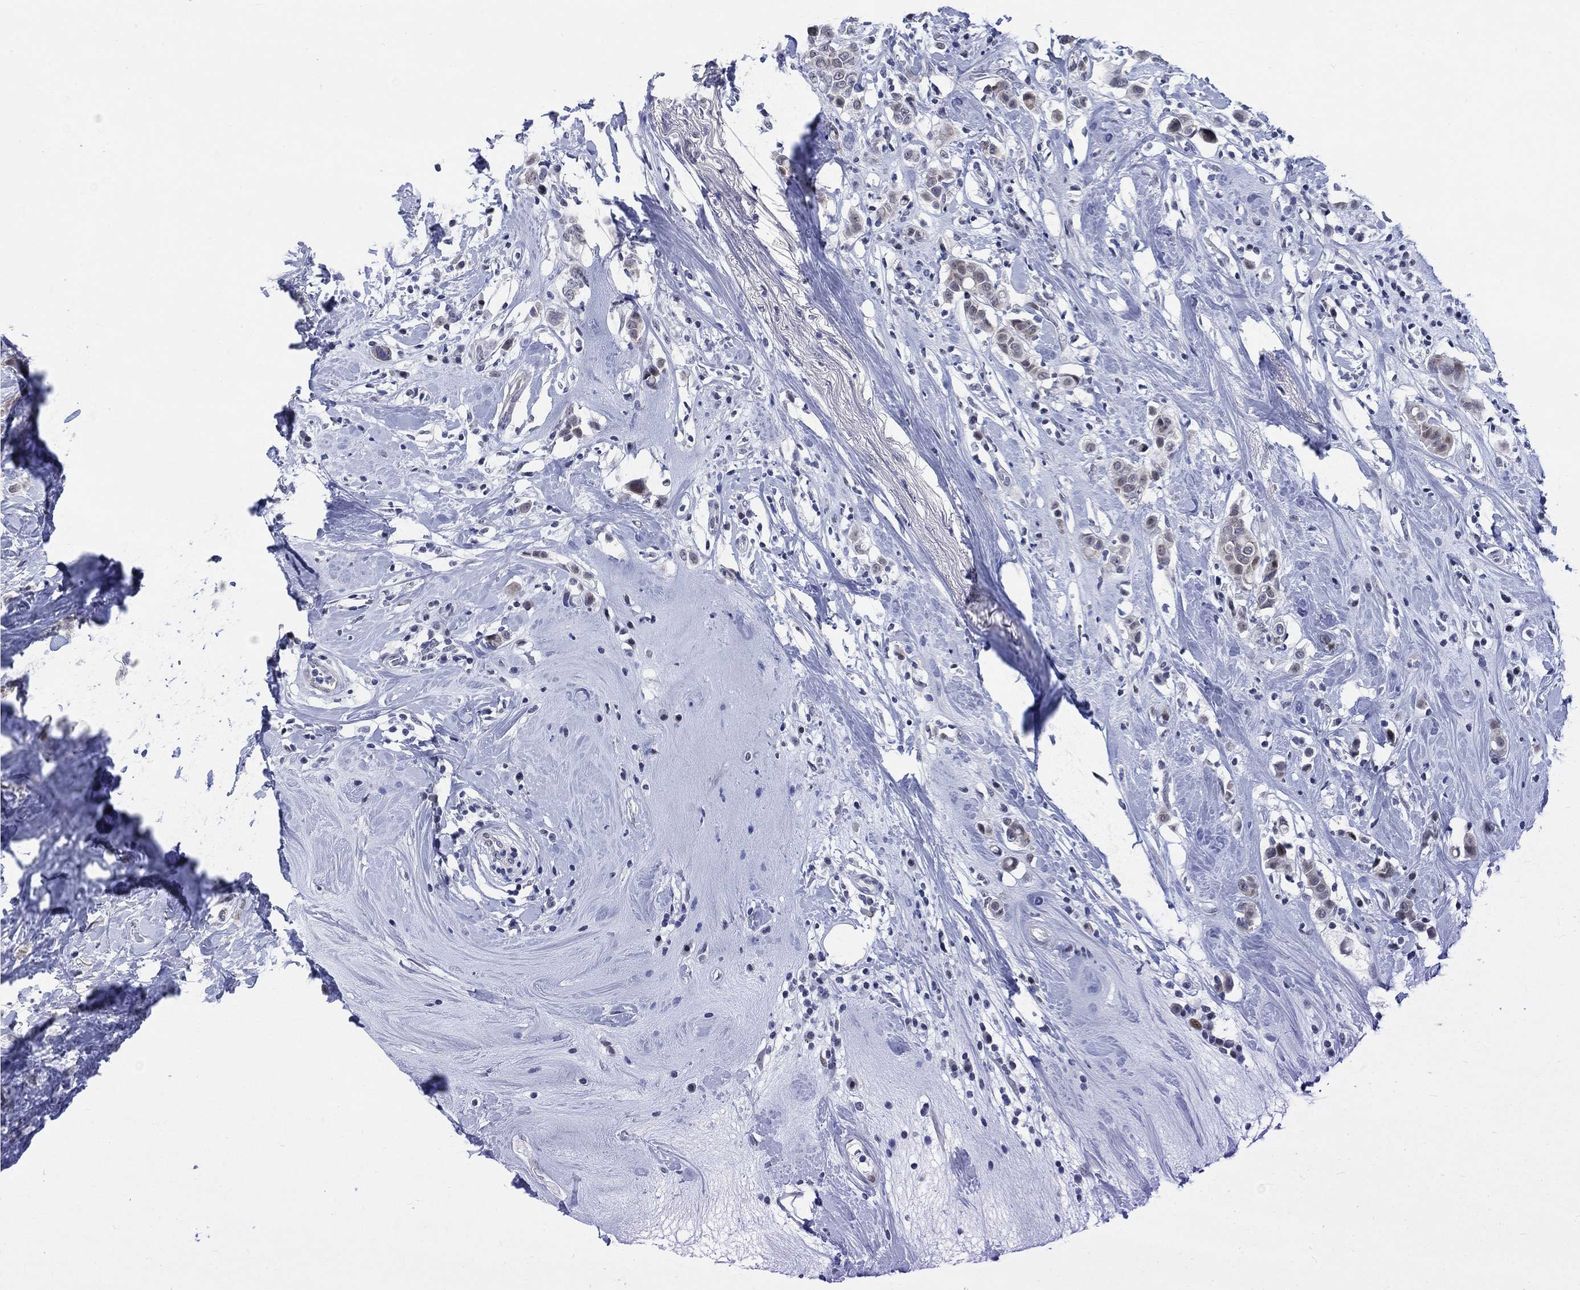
{"staining": {"intensity": "weak", "quantity": "<25%", "location": "cytoplasmic/membranous"}, "tissue": "breast cancer", "cell_type": "Tumor cells", "image_type": "cancer", "snomed": [{"axis": "morphology", "description": "Duct carcinoma"}, {"axis": "topography", "description": "Breast"}], "caption": "Breast cancer (infiltrating ductal carcinoma) was stained to show a protein in brown. There is no significant positivity in tumor cells.", "gene": "NEU3", "patient": {"sex": "female", "age": 27}}